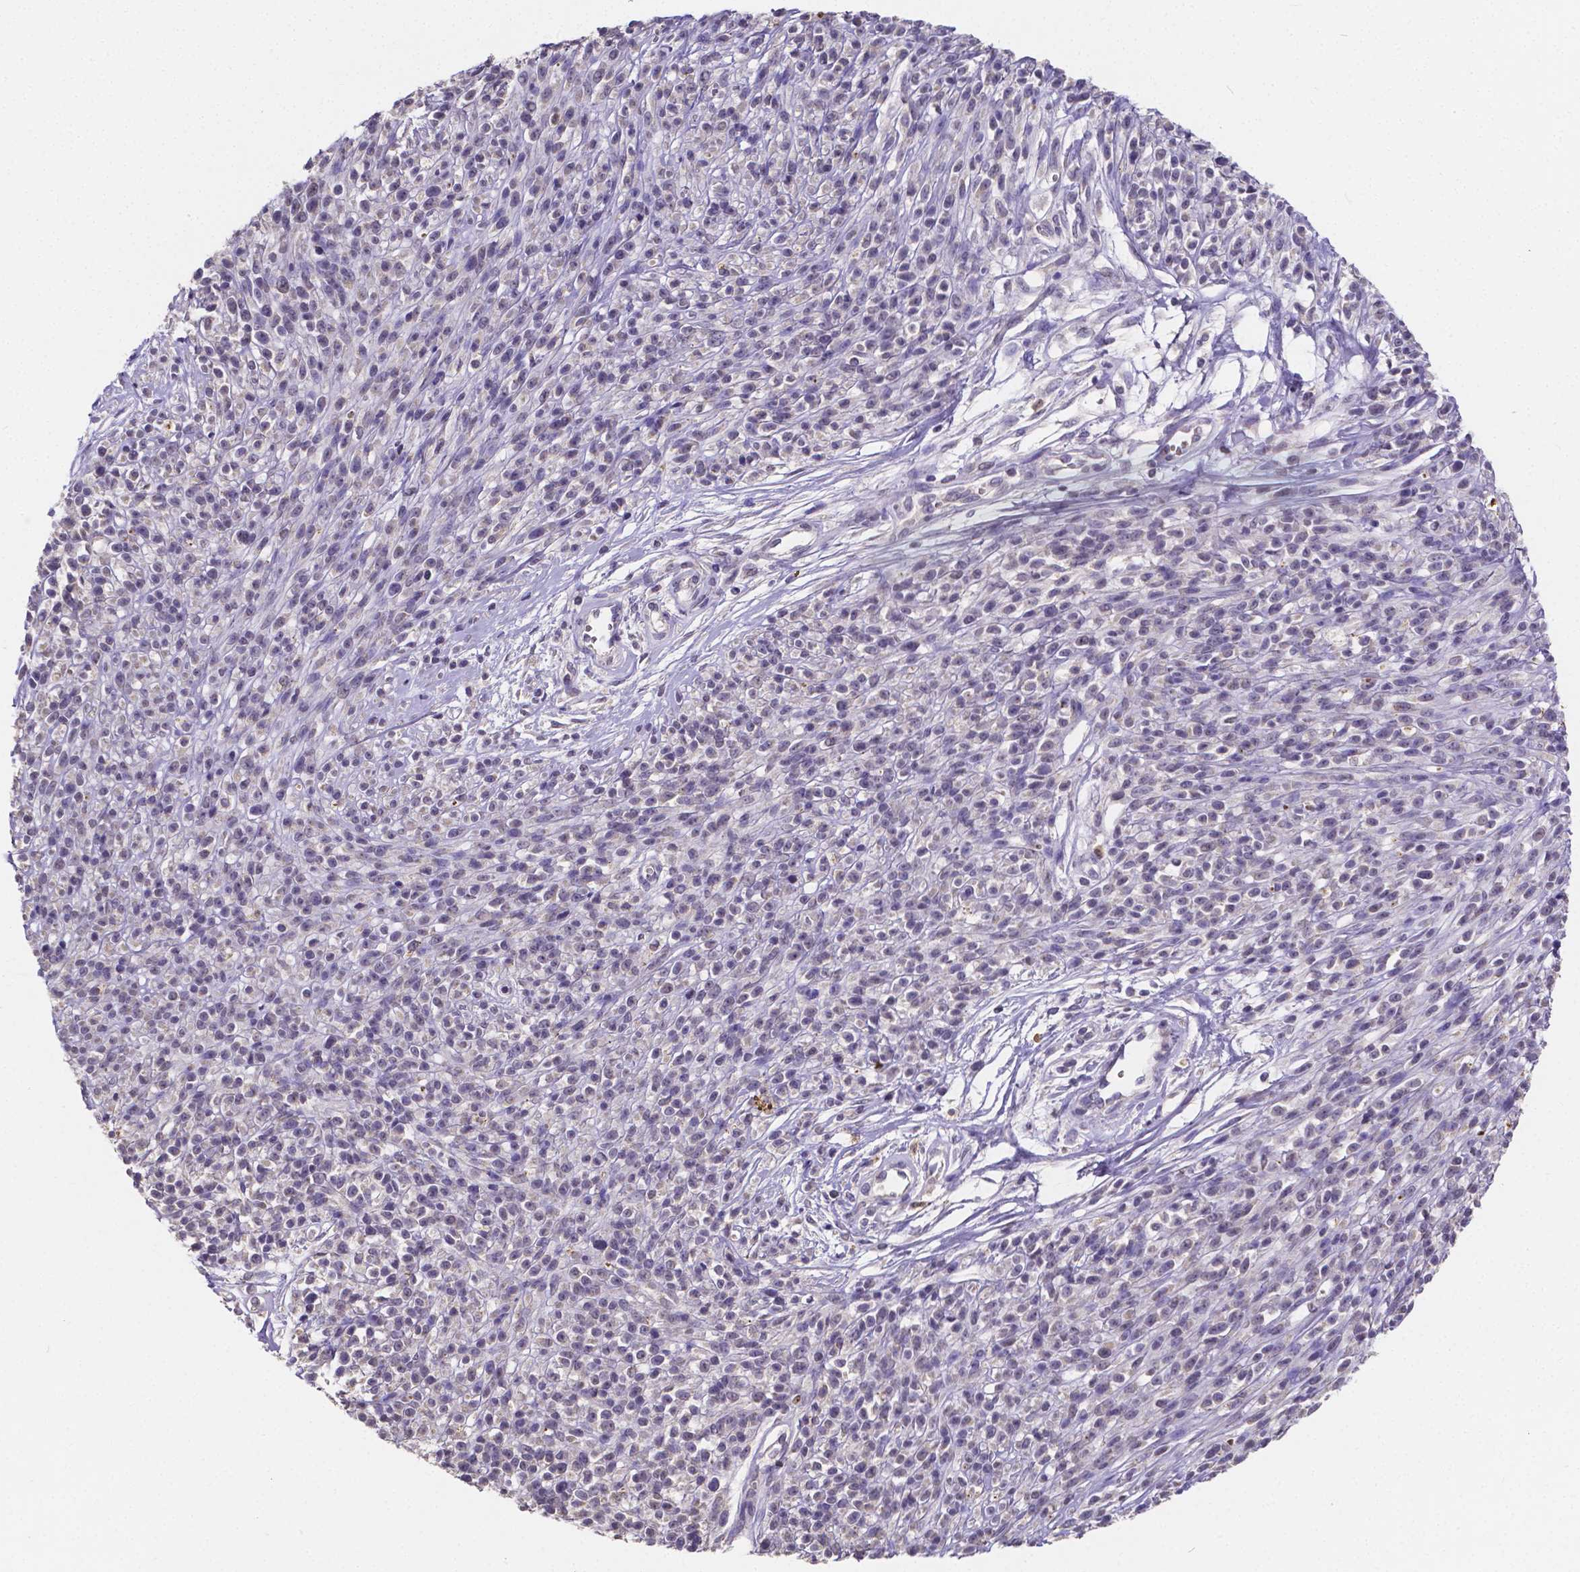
{"staining": {"intensity": "negative", "quantity": "none", "location": "none"}, "tissue": "melanoma", "cell_type": "Tumor cells", "image_type": "cancer", "snomed": [{"axis": "morphology", "description": "Malignant melanoma, NOS"}, {"axis": "topography", "description": "Skin"}, {"axis": "topography", "description": "Skin of trunk"}], "caption": "High power microscopy image of an IHC histopathology image of melanoma, revealing no significant positivity in tumor cells. Brightfield microscopy of immunohistochemistry (IHC) stained with DAB (brown) and hematoxylin (blue), captured at high magnification.", "gene": "CTNNA2", "patient": {"sex": "male", "age": 74}}